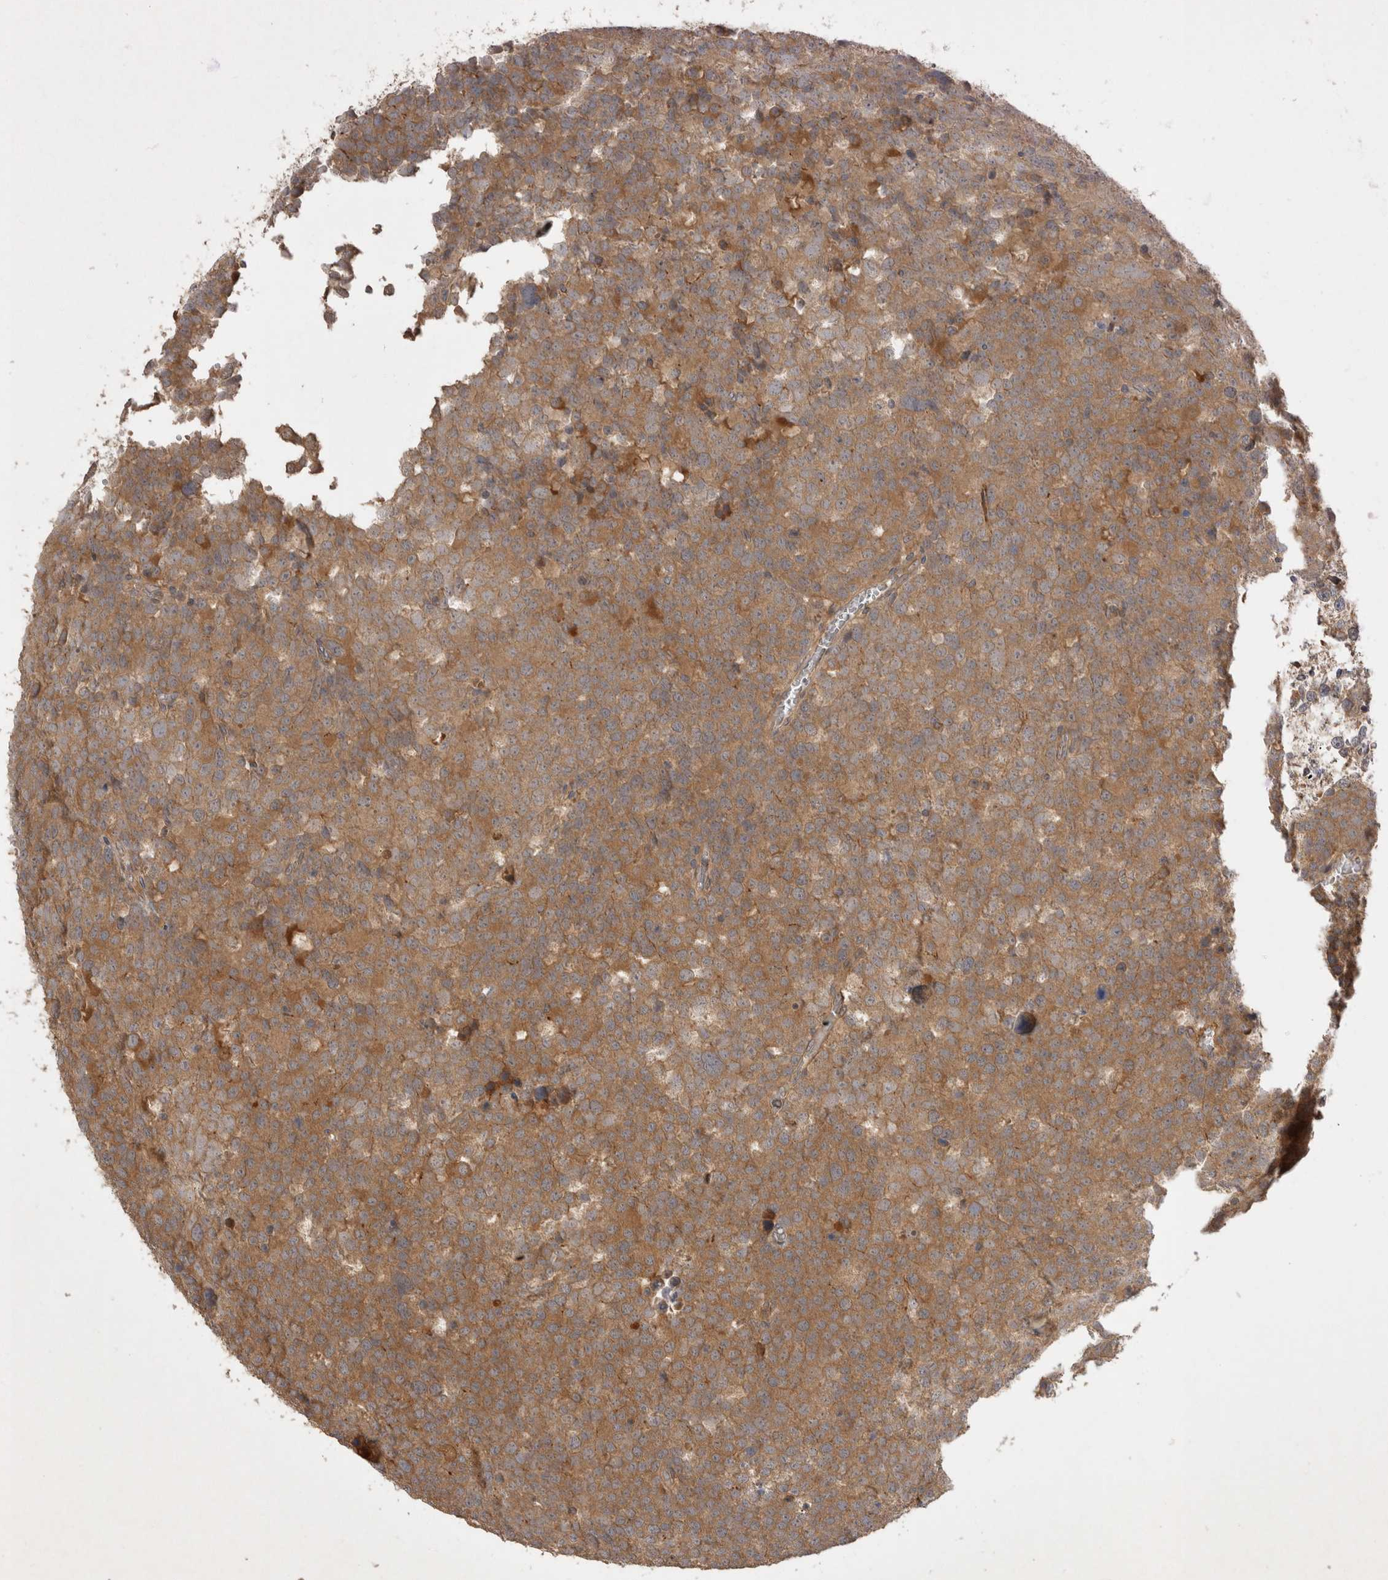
{"staining": {"intensity": "moderate", "quantity": ">75%", "location": "cytoplasmic/membranous"}, "tissue": "testis cancer", "cell_type": "Tumor cells", "image_type": "cancer", "snomed": [{"axis": "morphology", "description": "Seminoma, NOS"}, {"axis": "topography", "description": "Testis"}], "caption": "Immunohistochemistry (DAB (3,3'-diaminobenzidine)) staining of testis cancer (seminoma) exhibits moderate cytoplasmic/membranous protein expression in about >75% of tumor cells.", "gene": "PPP1R42", "patient": {"sex": "male", "age": 71}}